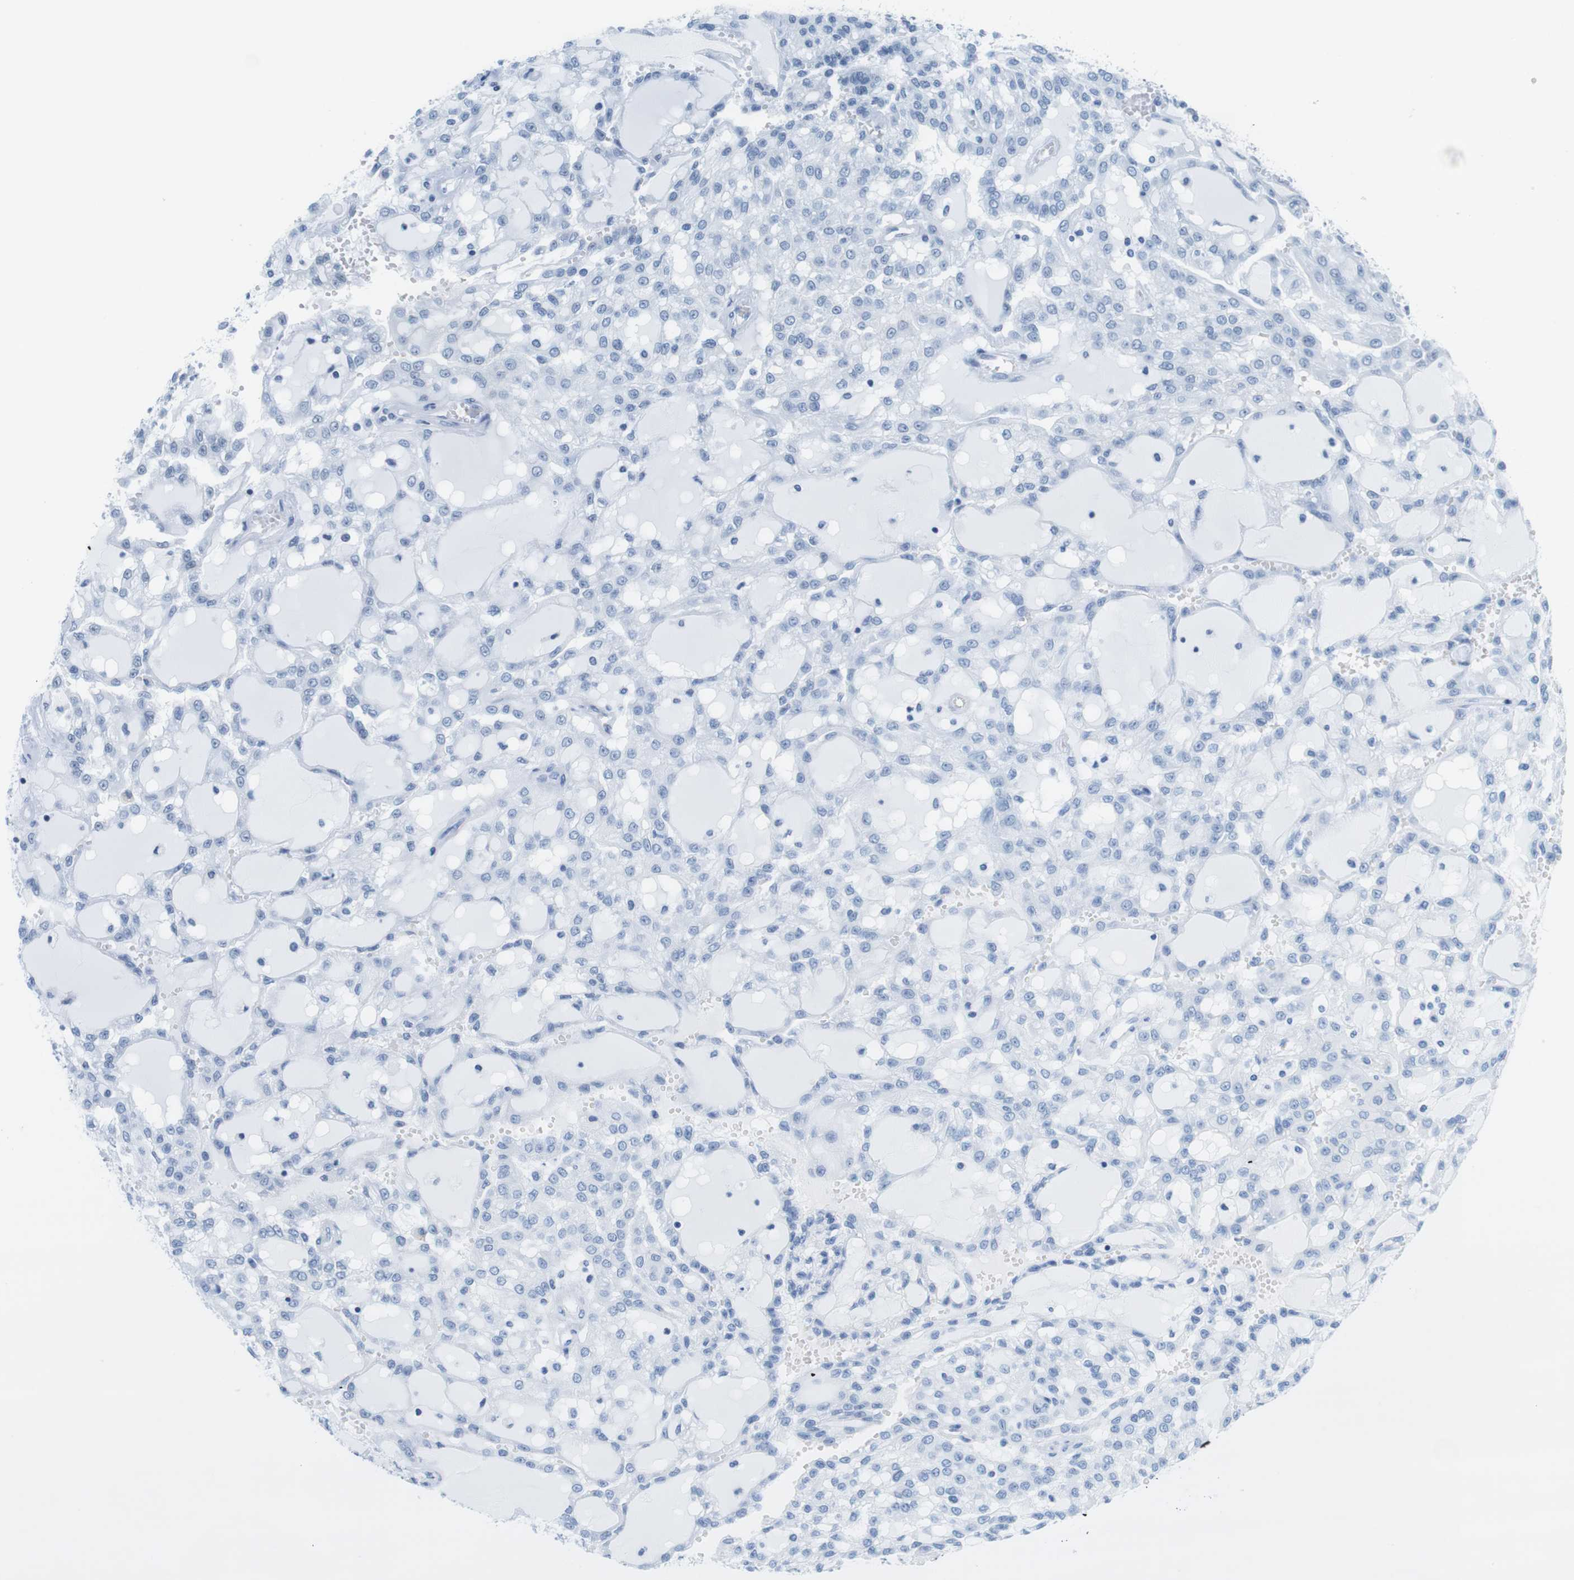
{"staining": {"intensity": "negative", "quantity": "none", "location": "none"}, "tissue": "renal cancer", "cell_type": "Tumor cells", "image_type": "cancer", "snomed": [{"axis": "morphology", "description": "Adenocarcinoma, NOS"}, {"axis": "topography", "description": "Kidney"}], "caption": "There is no significant staining in tumor cells of renal adenocarcinoma.", "gene": "NIFK", "patient": {"sex": "male", "age": 63}}